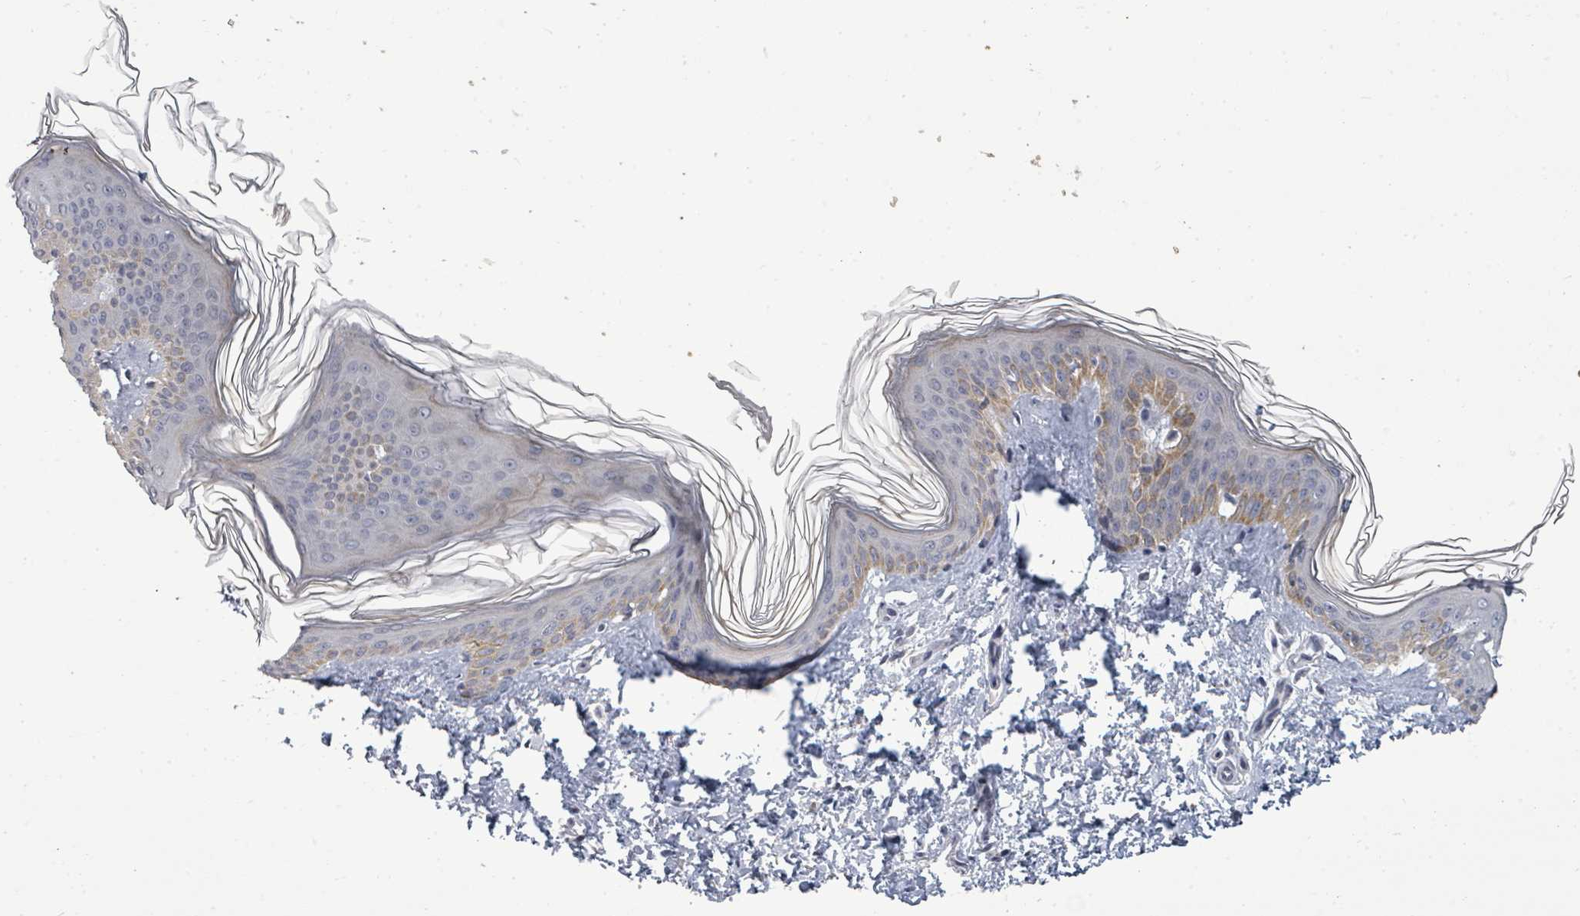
{"staining": {"intensity": "negative", "quantity": "none", "location": "none"}, "tissue": "skin", "cell_type": "Fibroblasts", "image_type": "normal", "snomed": [{"axis": "morphology", "description": "Normal tissue, NOS"}, {"axis": "topography", "description": "Skin"}], "caption": "IHC of normal human skin reveals no expression in fibroblasts.", "gene": "PTPN20", "patient": {"sex": "female", "age": 41}}